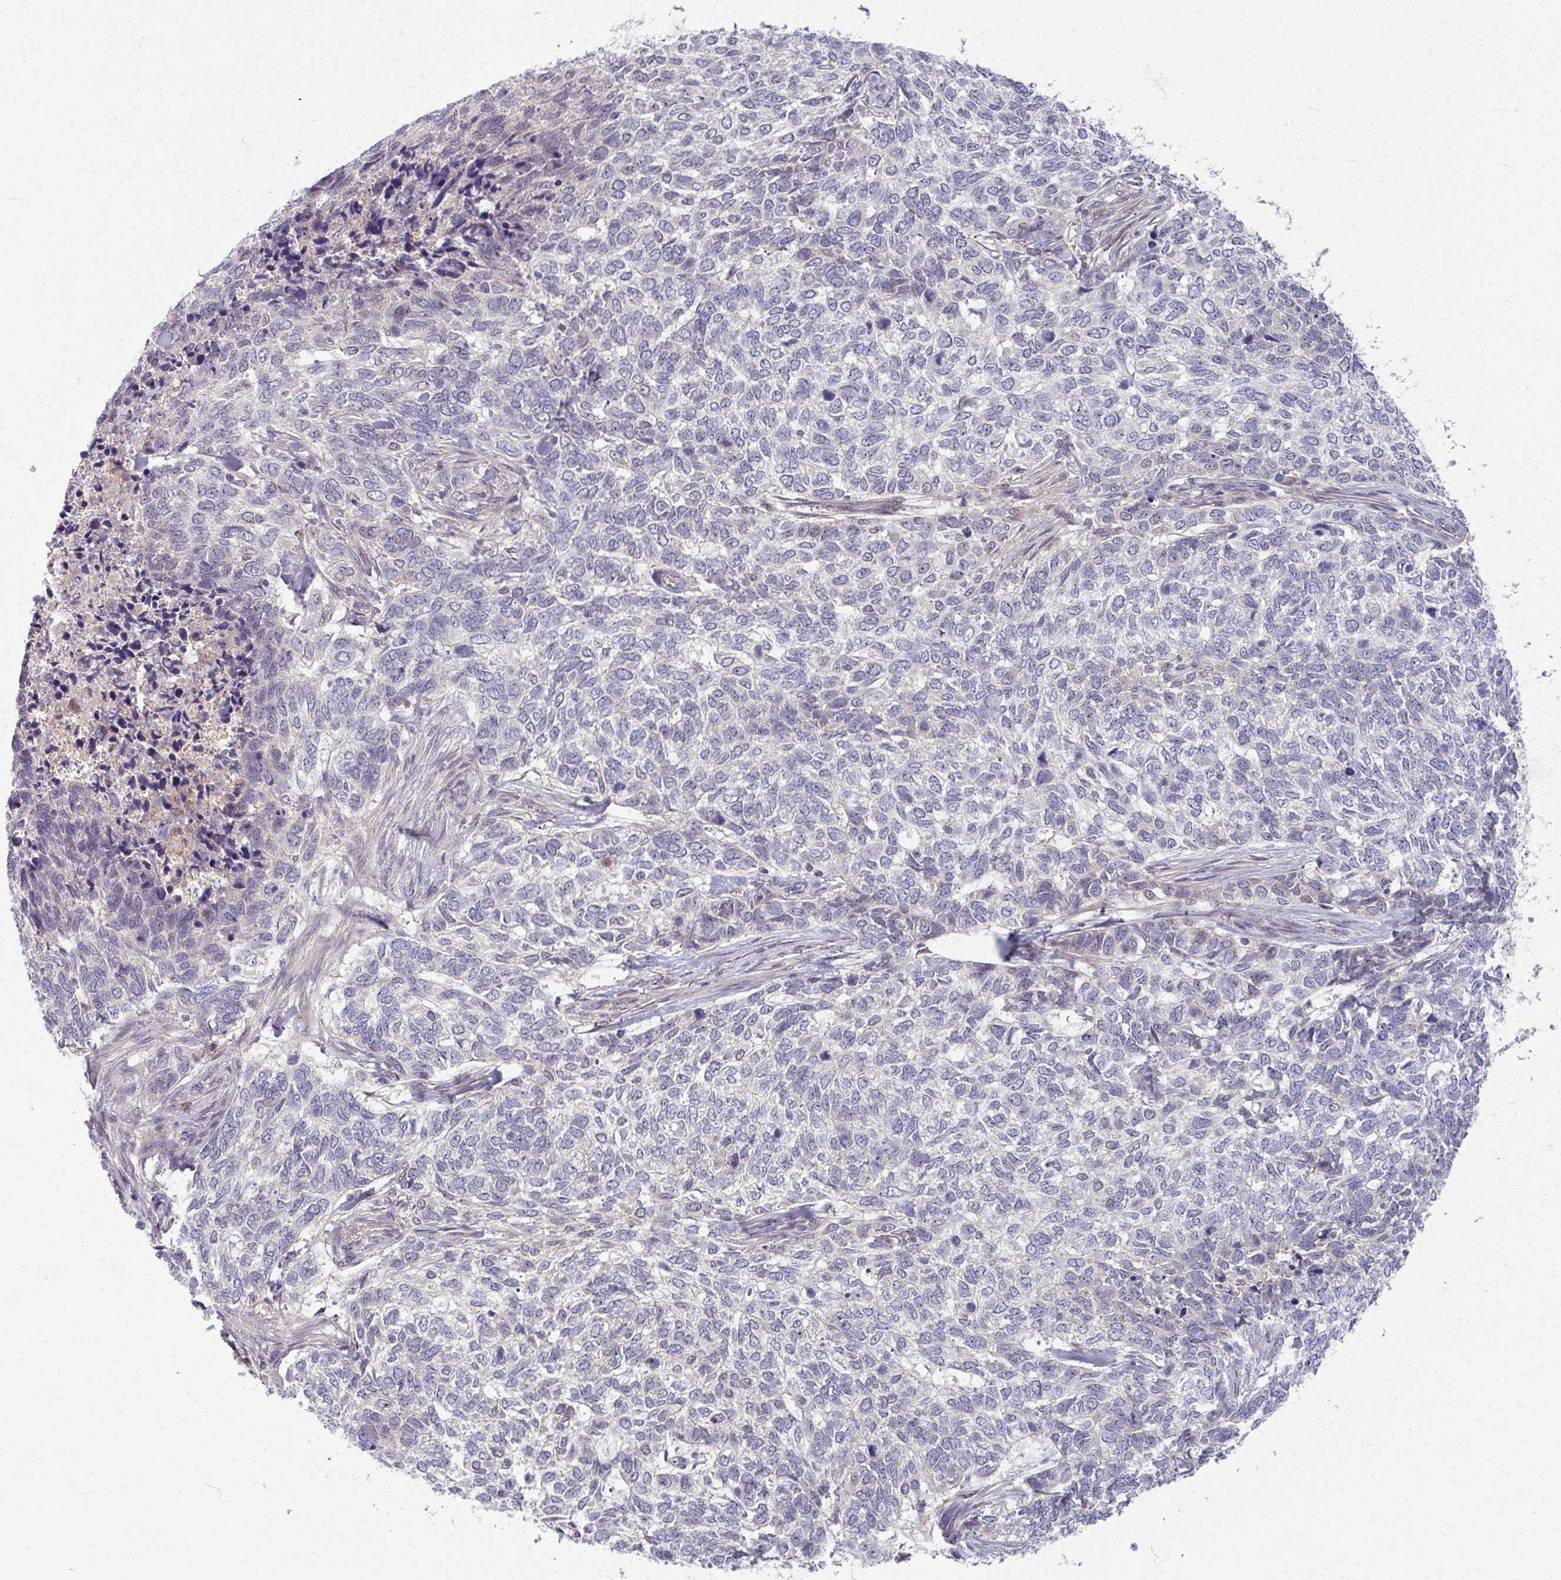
{"staining": {"intensity": "negative", "quantity": "none", "location": "none"}, "tissue": "skin cancer", "cell_type": "Tumor cells", "image_type": "cancer", "snomed": [{"axis": "morphology", "description": "Basal cell carcinoma"}, {"axis": "topography", "description": "Skin"}], "caption": "This is a image of immunohistochemistry (IHC) staining of skin basal cell carcinoma, which shows no positivity in tumor cells.", "gene": "TTLL7", "patient": {"sex": "female", "age": 65}}